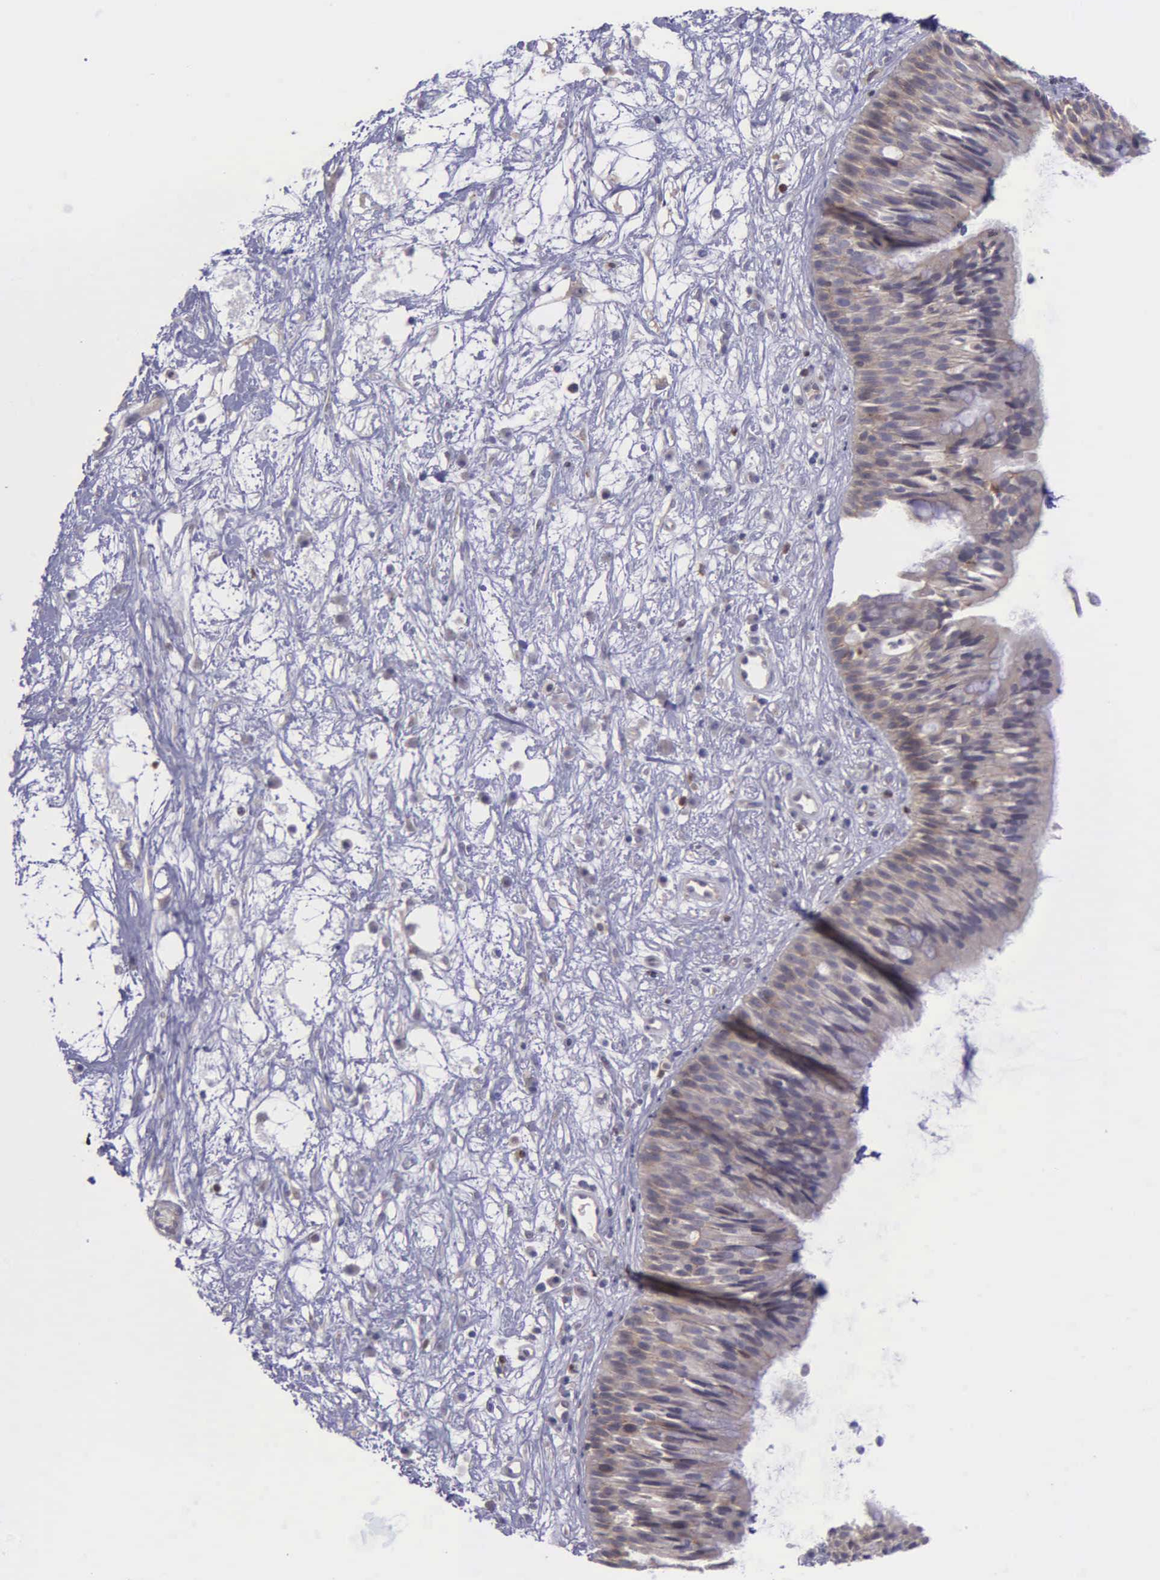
{"staining": {"intensity": "negative", "quantity": "none", "location": "none"}, "tissue": "nasopharynx", "cell_type": "Respiratory epithelial cells", "image_type": "normal", "snomed": [{"axis": "morphology", "description": "Normal tissue, NOS"}, {"axis": "topography", "description": "Nasopharynx"}], "caption": "The image demonstrates no significant staining in respiratory epithelial cells of nasopharynx.", "gene": "MICAL3", "patient": {"sex": "male", "age": 13}}